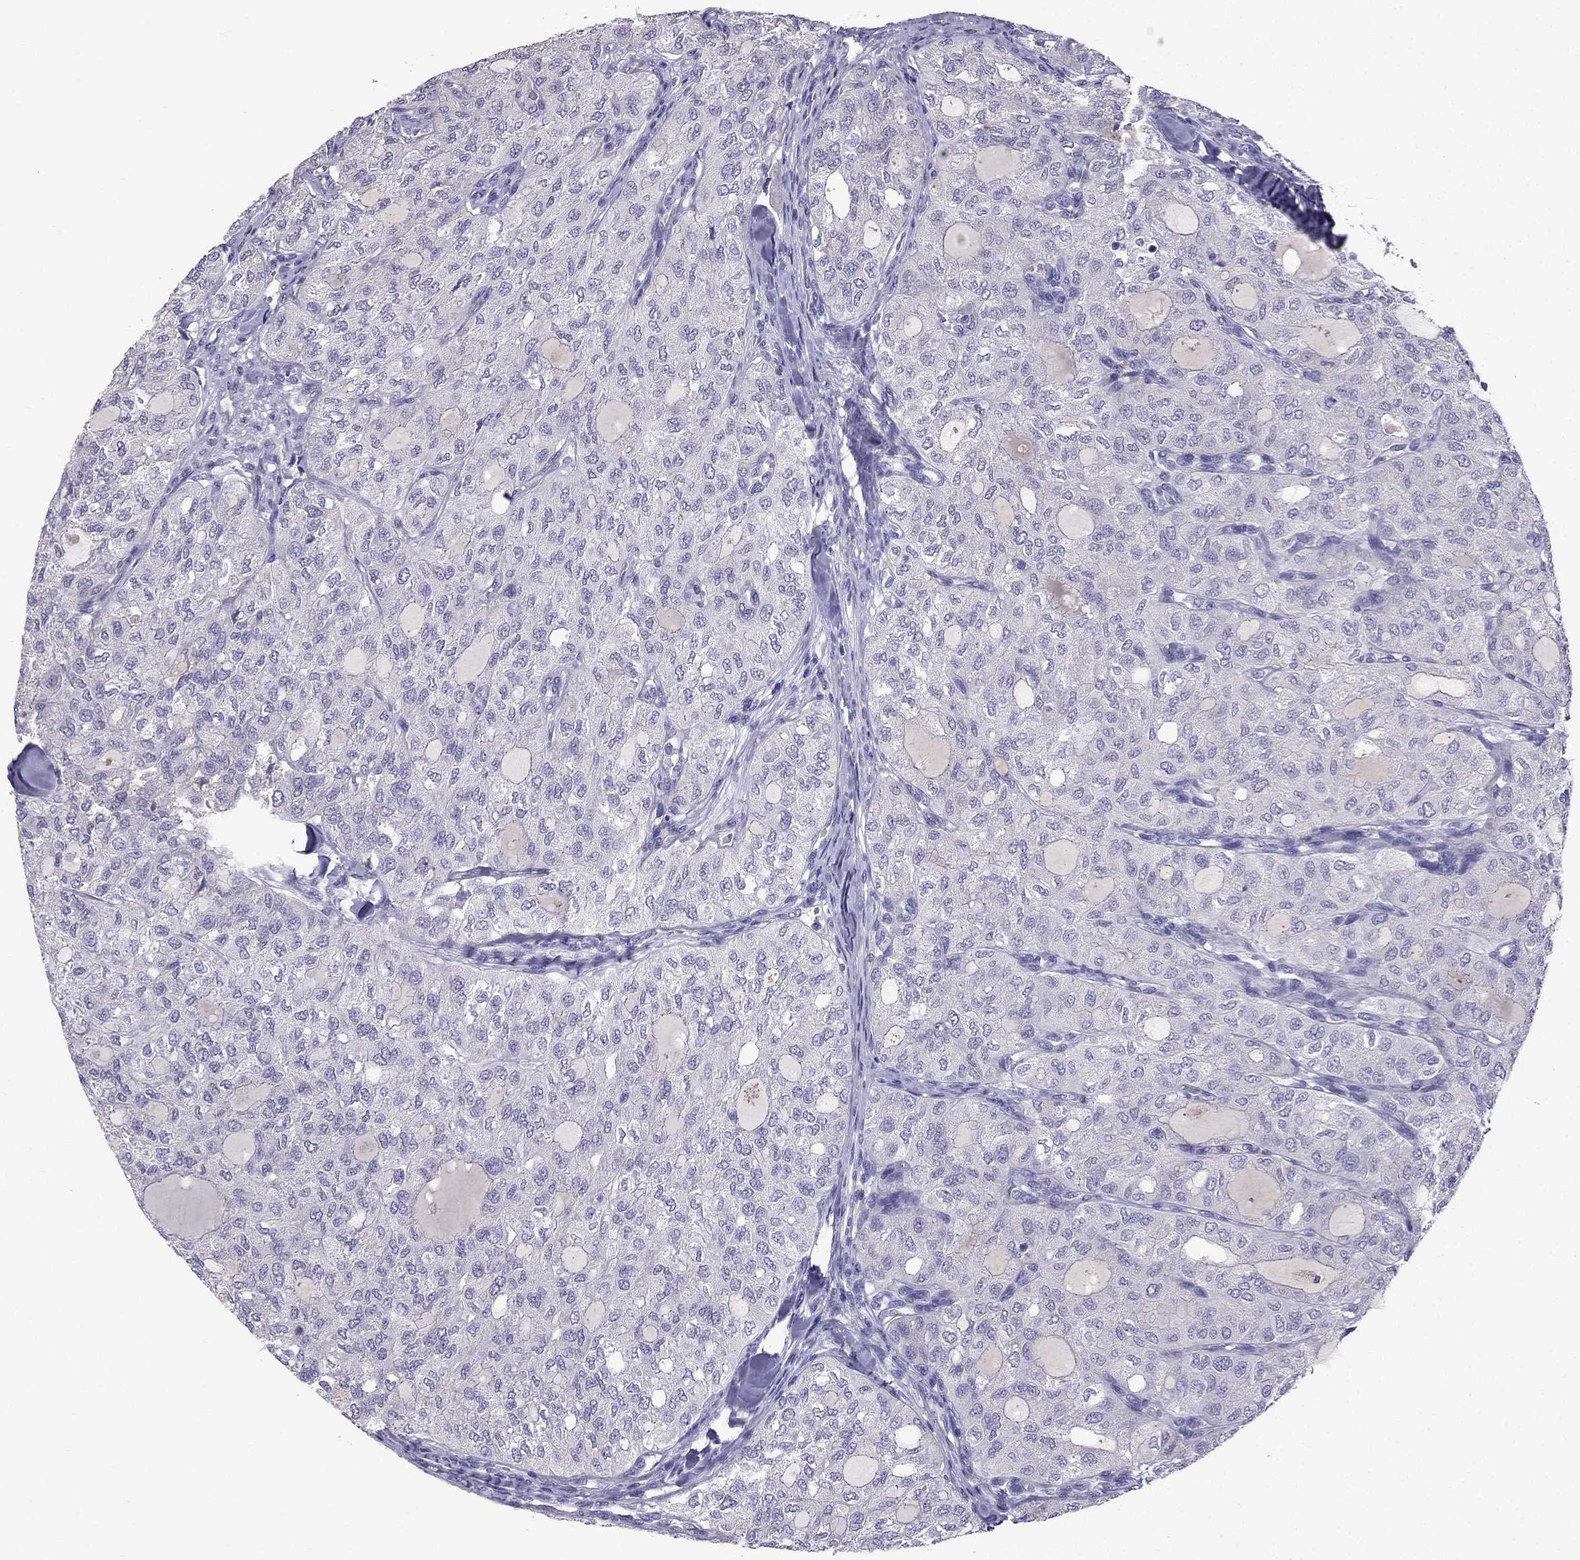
{"staining": {"intensity": "negative", "quantity": "none", "location": "none"}, "tissue": "thyroid cancer", "cell_type": "Tumor cells", "image_type": "cancer", "snomed": [{"axis": "morphology", "description": "Follicular adenoma carcinoma, NOS"}, {"axis": "topography", "description": "Thyroid gland"}], "caption": "An IHC image of thyroid cancer is shown. There is no staining in tumor cells of thyroid cancer.", "gene": "SCG5", "patient": {"sex": "male", "age": 75}}